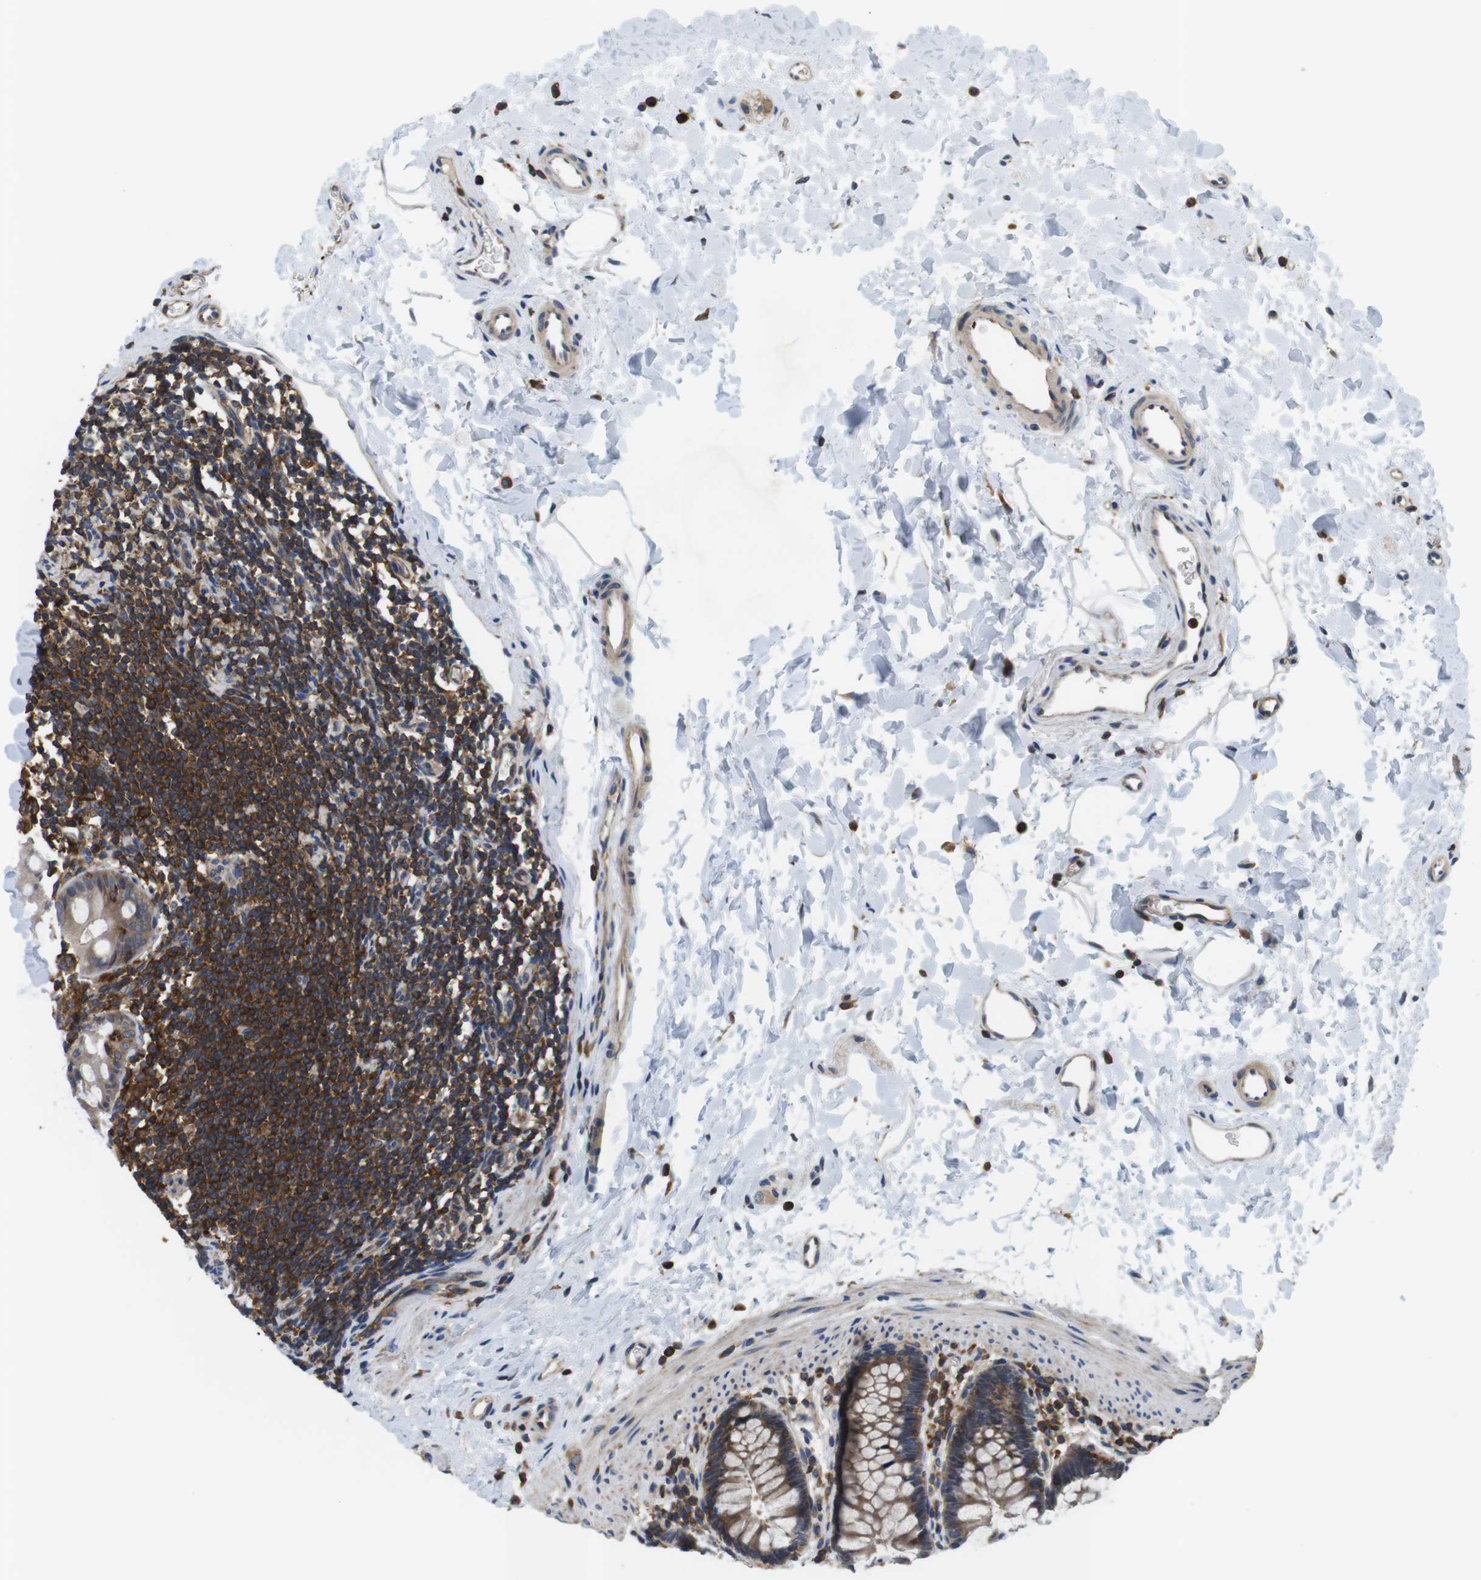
{"staining": {"intensity": "moderate", "quantity": ">75%", "location": "cytoplasmic/membranous"}, "tissue": "rectum", "cell_type": "Glandular cells", "image_type": "normal", "snomed": [{"axis": "morphology", "description": "Normal tissue, NOS"}, {"axis": "topography", "description": "Rectum"}], "caption": "This photomicrograph exhibits IHC staining of benign rectum, with medium moderate cytoplasmic/membranous expression in approximately >75% of glandular cells.", "gene": "HERPUD2", "patient": {"sex": "female", "age": 24}}